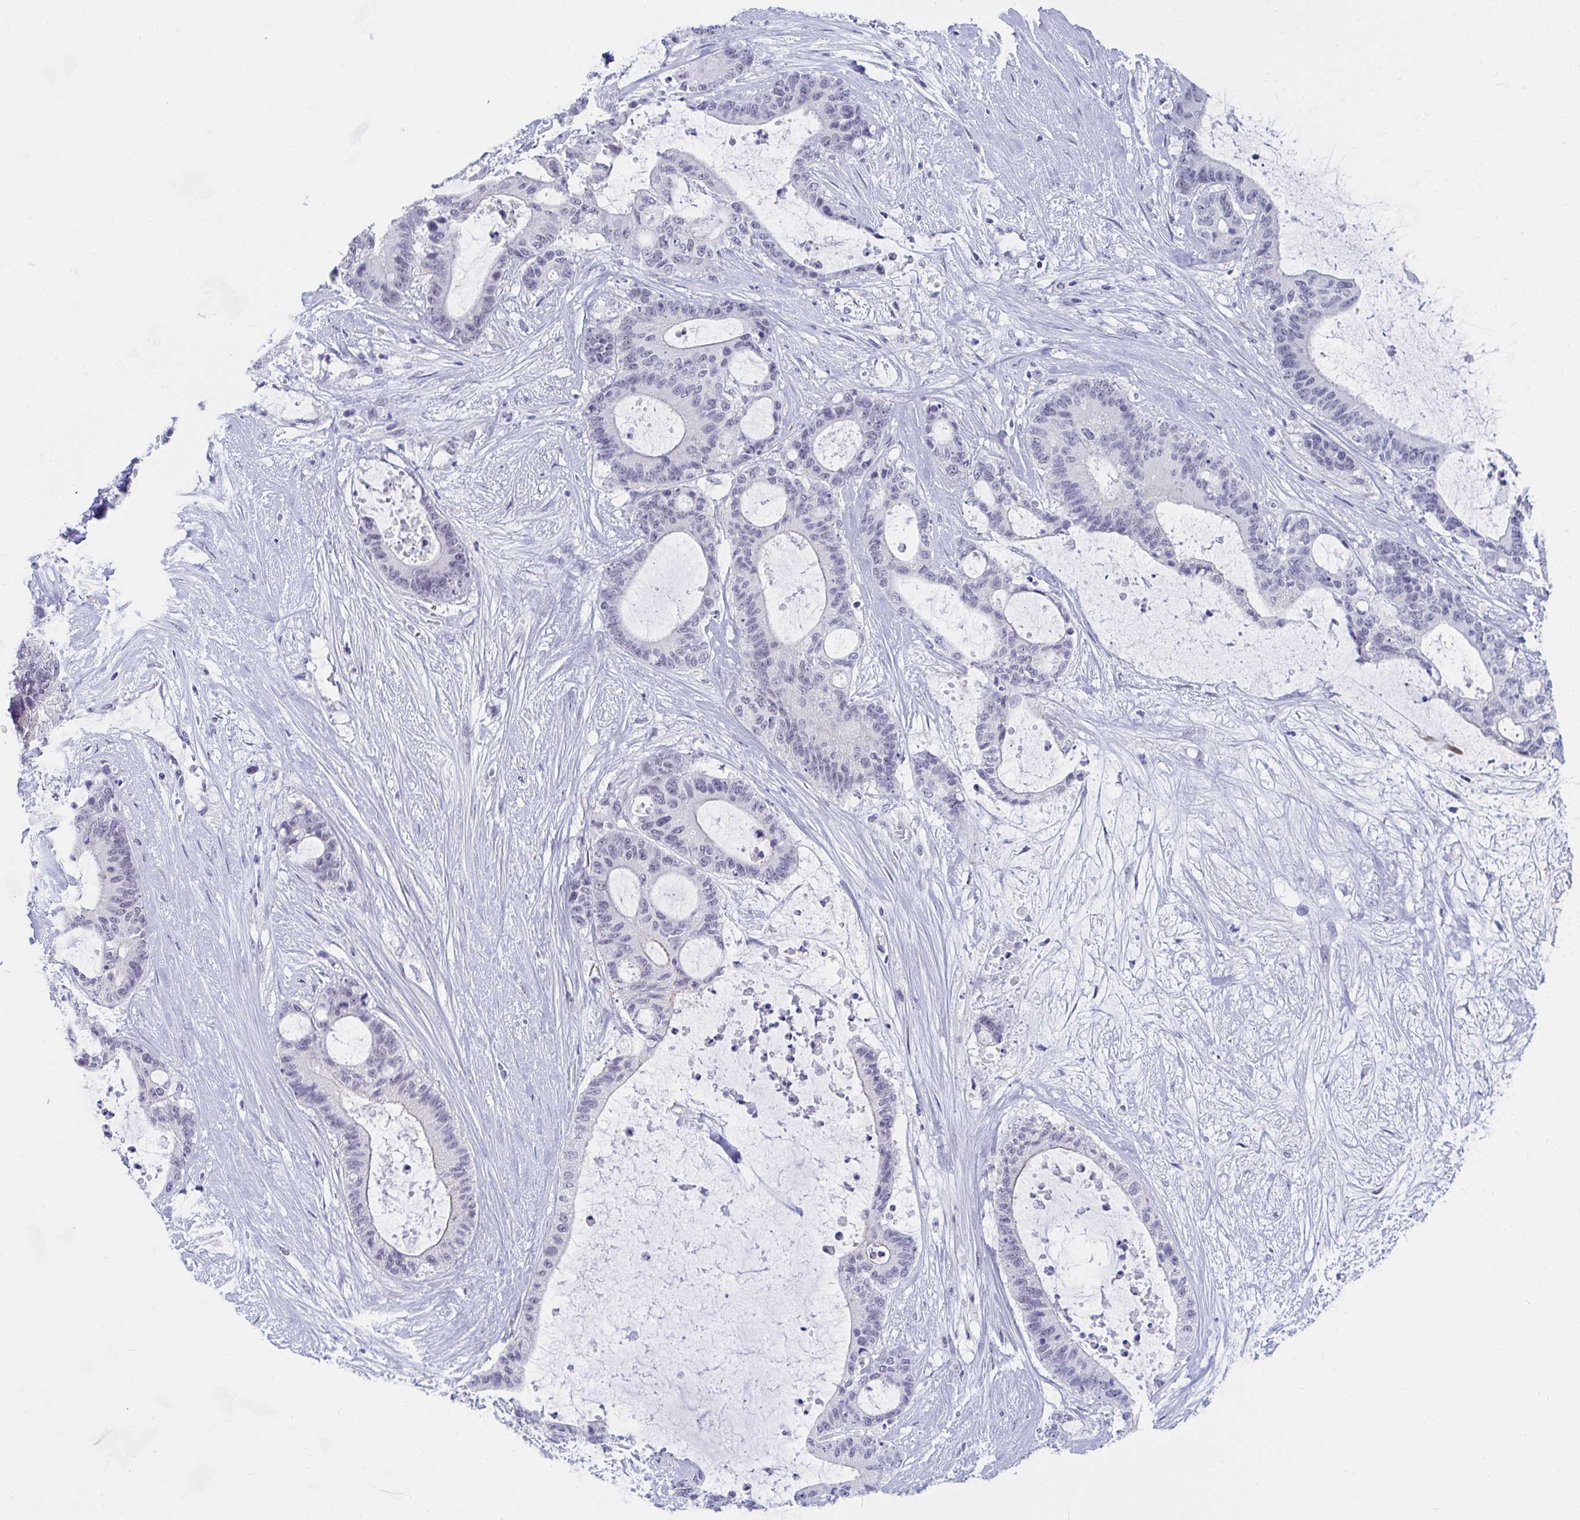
{"staining": {"intensity": "weak", "quantity": "<25%", "location": "cytoplasmic/membranous"}, "tissue": "liver cancer", "cell_type": "Tumor cells", "image_type": "cancer", "snomed": [{"axis": "morphology", "description": "Normal tissue, NOS"}, {"axis": "morphology", "description": "Cholangiocarcinoma"}, {"axis": "topography", "description": "Liver"}, {"axis": "topography", "description": "Peripheral nerve tissue"}], "caption": "Immunohistochemistry (IHC) of human liver cancer exhibits no staining in tumor cells.", "gene": "DAOA", "patient": {"sex": "female", "age": 73}}